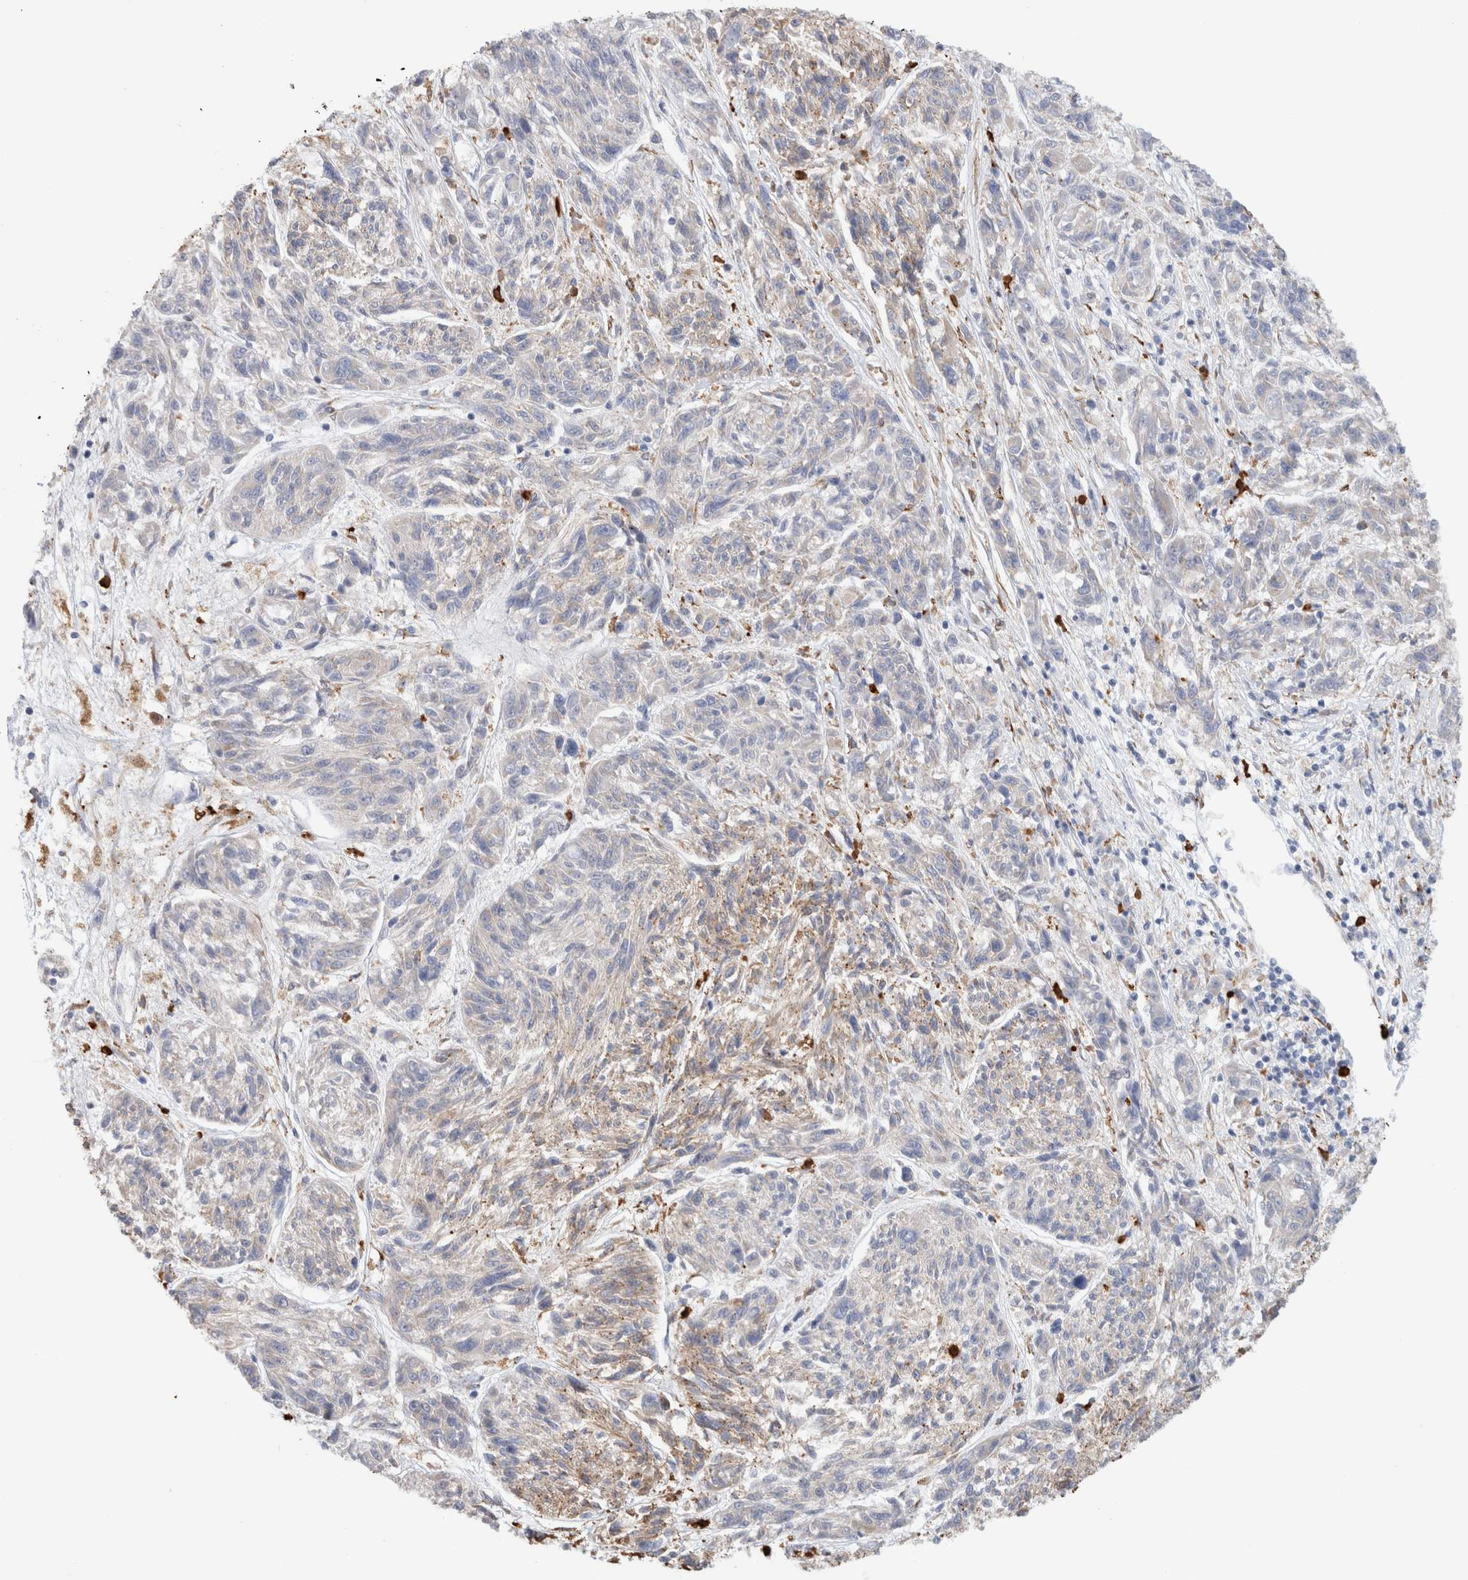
{"staining": {"intensity": "weak", "quantity": "25%-75%", "location": "cytoplasmic/membranous"}, "tissue": "melanoma", "cell_type": "Tumor cells", "image_type": "cancer", "snomed": [{"axis": "morphology", "description": "Malignant melanoma, NOS"}, {"axis": "topography", "description": "Skin"}], "caption": "The immunohistochemical stain shows weak cytoplasmic/membranous staining in tumor cells of melanoma tissue.", "gene": "P4HA1", "patient": {"sex": "male", "age": 53}}